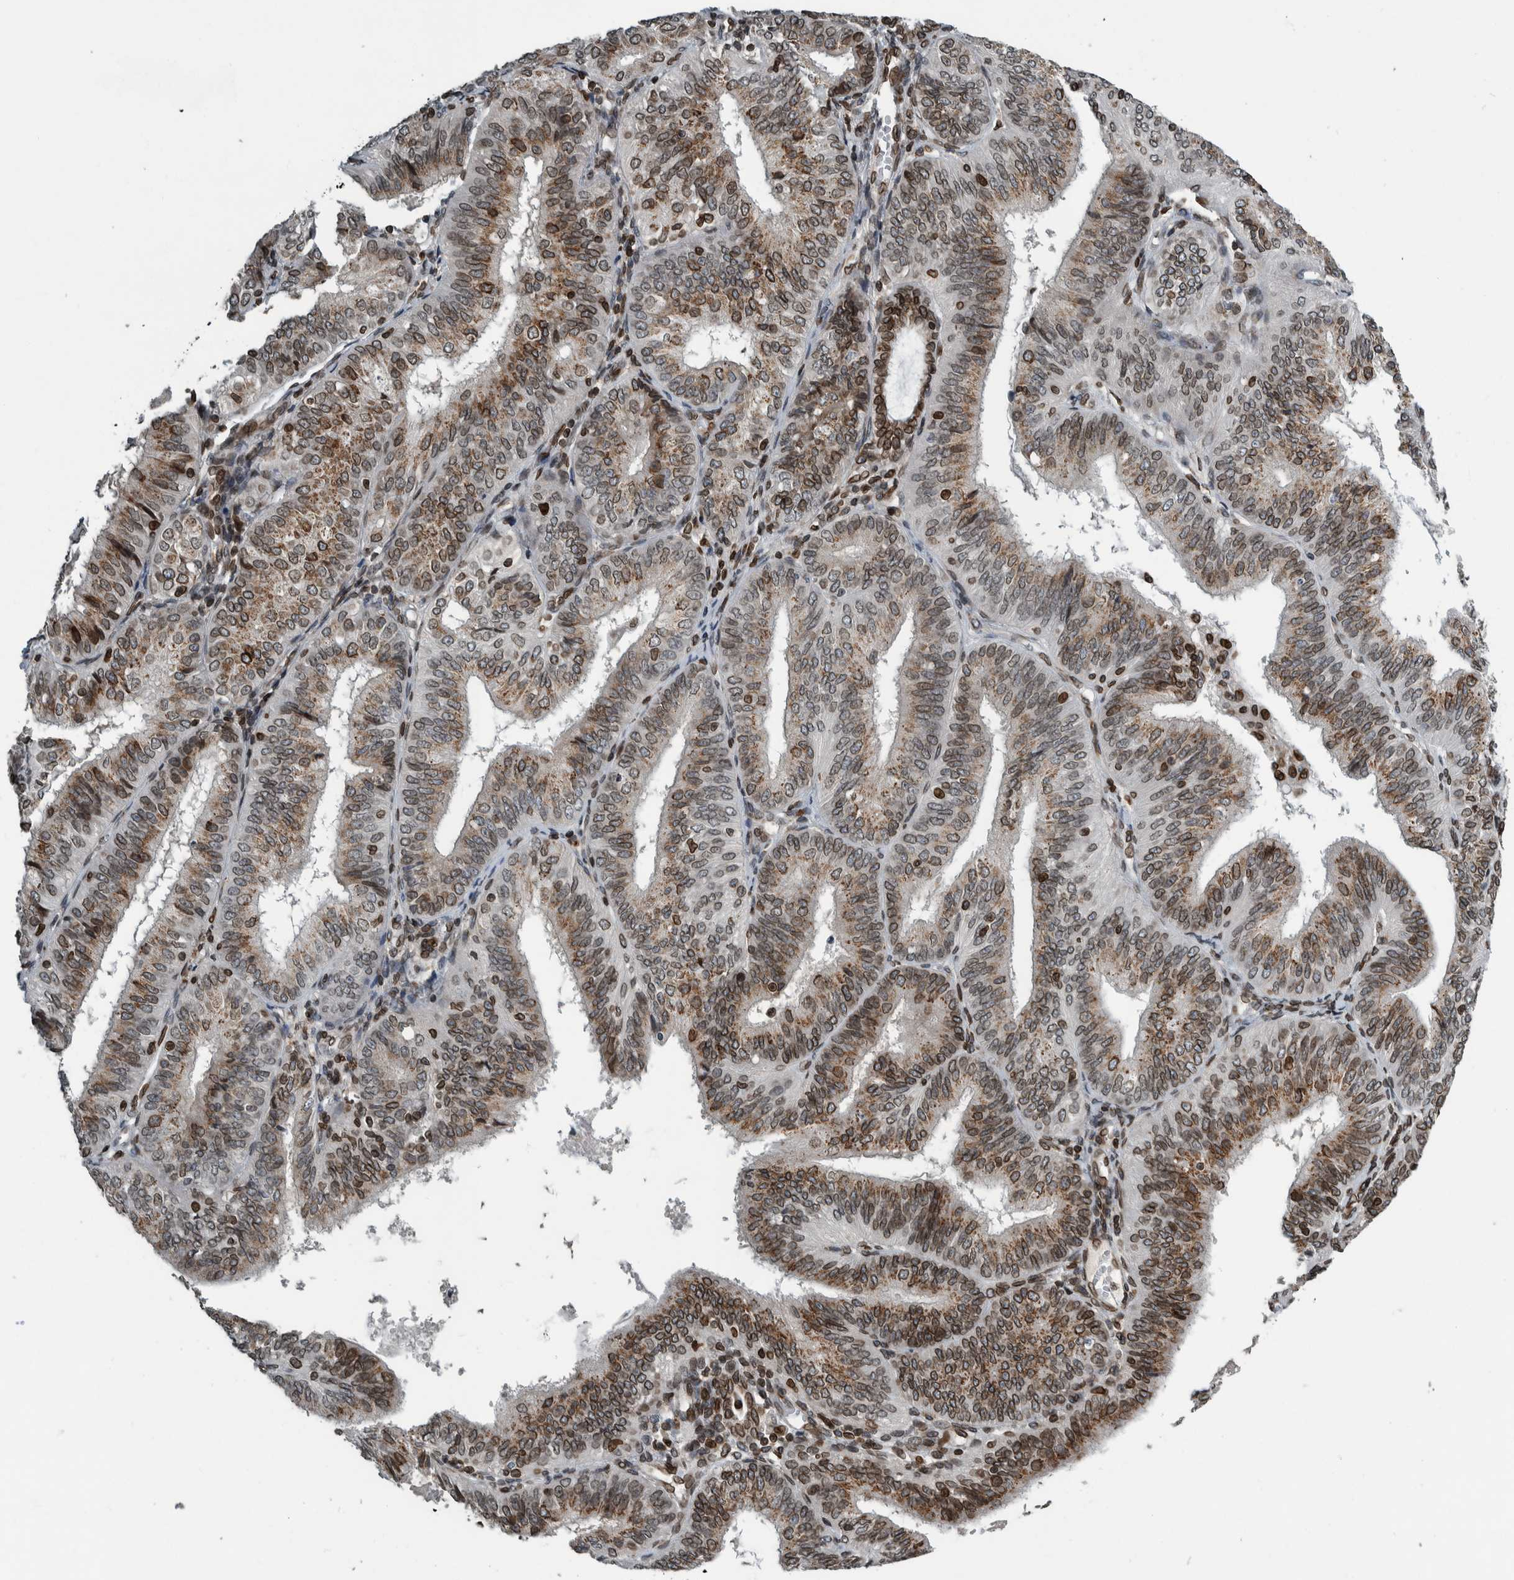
{"staining": {"intensity": "moderate", "quantity": "25%-75%", "location": "cytoplasmic/membranous,nuclear"}, "tissue": "endometrial cancer", "cell_type": "Tumor cells", "image_type": "cancer", "snomed": [{"axis": "morphology", "description": "Adenocarcinoma, NOS"}, {"axis": "topography", "description": "Endometrium"}], "caption": "Protein expression analysis of human endometrial cancer (adenocarcinoma) reveals moderate cytoplasmic/membranous and nuclear expression in approximately 25%-75% of tumor cells.", "gene": "FAM135B", "patient": {"sex": "female", "age": 58}}